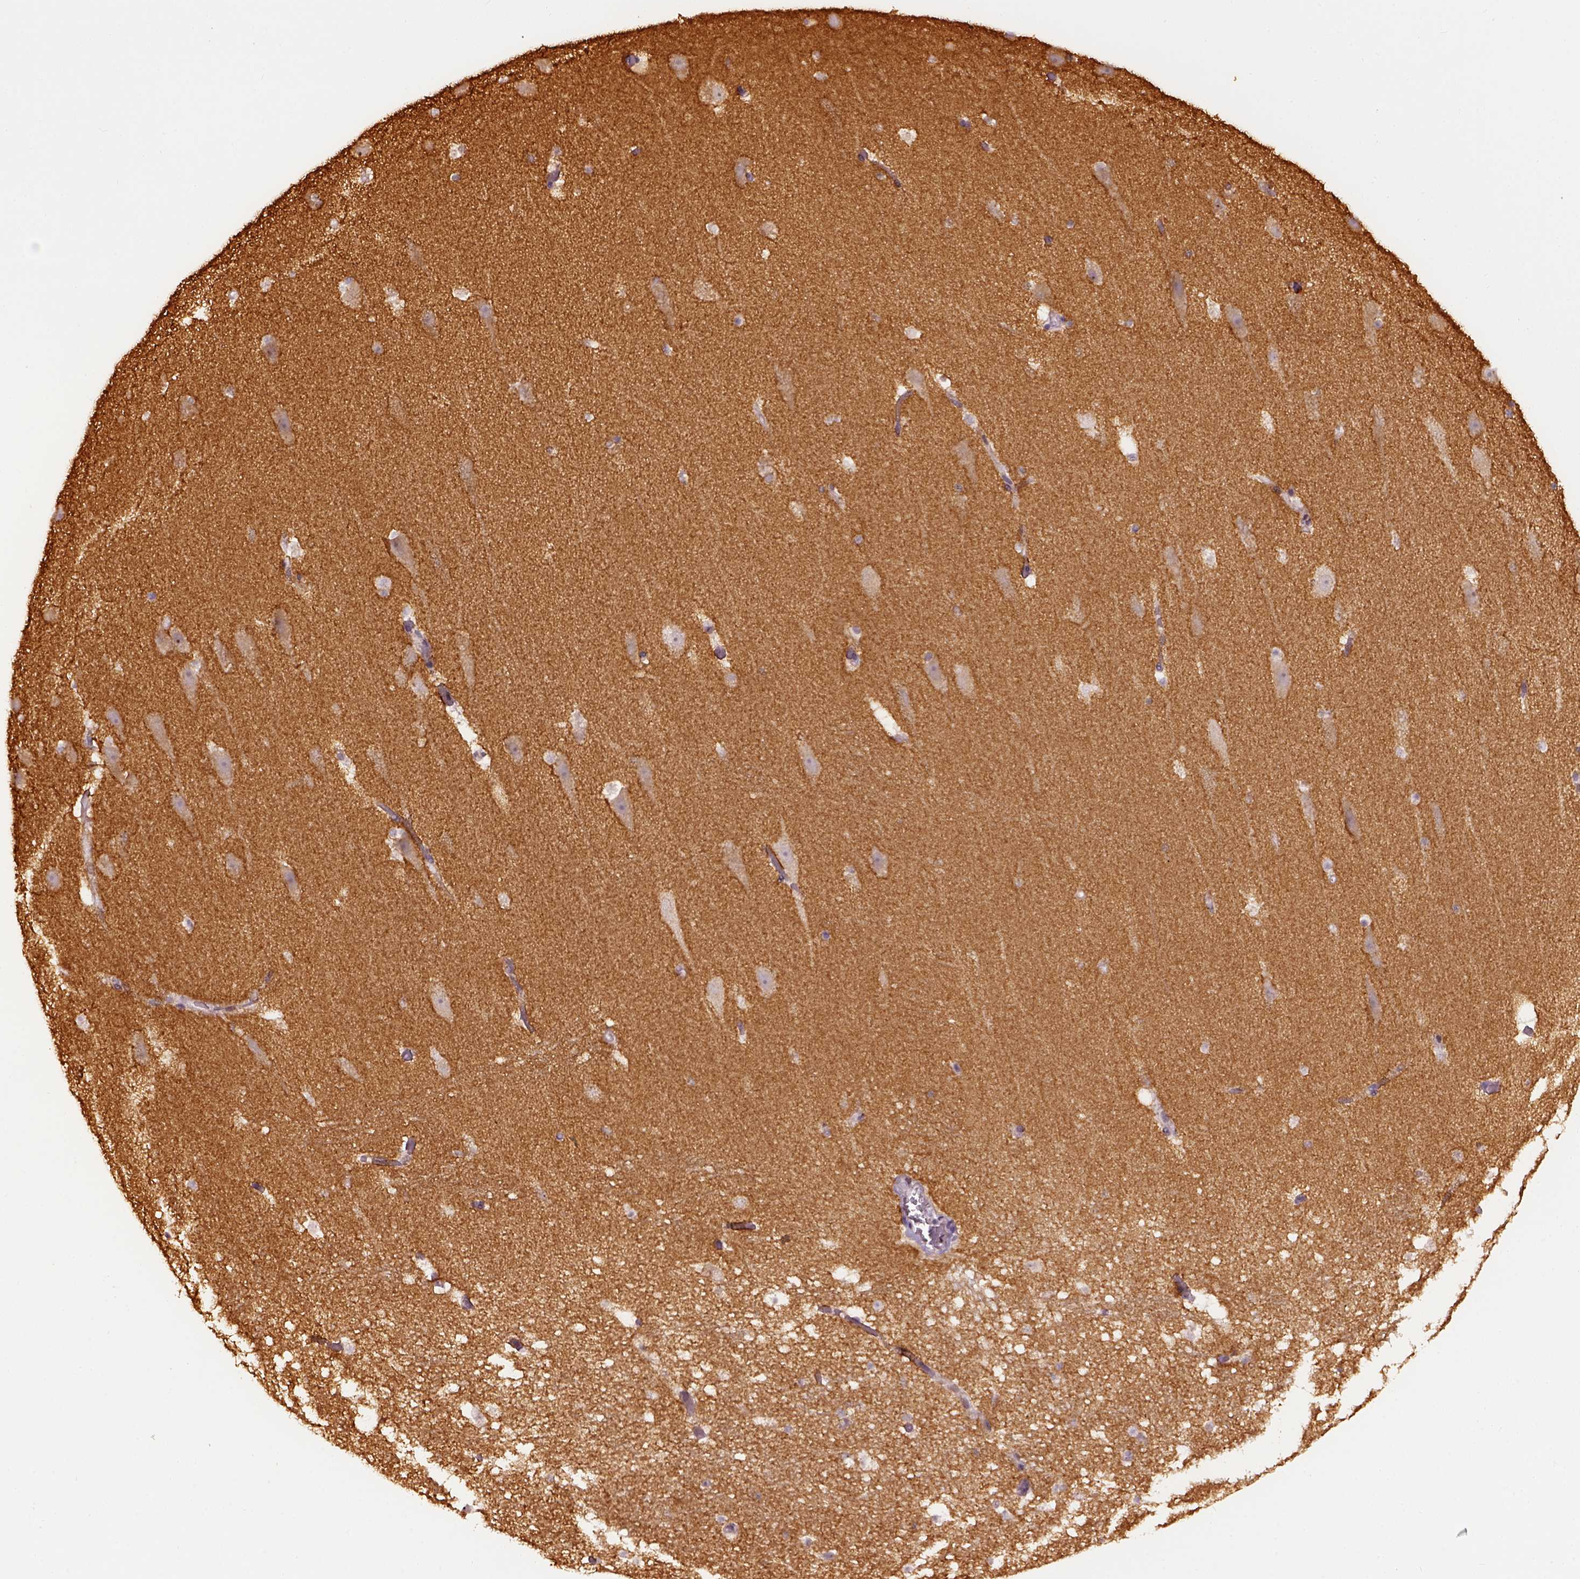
{"staining": {"intensity": "negative", "quantity": "none", "location": "none"}, "tissue": "hippocampus", "cell_type": "Glial cells", "image_type": "normal", "snomed": [{"axis": "morphology", "description": "Normal tissue, NOS"}, {"axis": "topography", "description": "Hippocampus"}], "caption": "Hippocampus was stained to show a protein in brown. There is no significant staining in glial cells. (Immunohistochemistry, brightfield microscopy, high magnification).", "gene": "RAB43", "patient": {"sex": "male", "age": 26}}